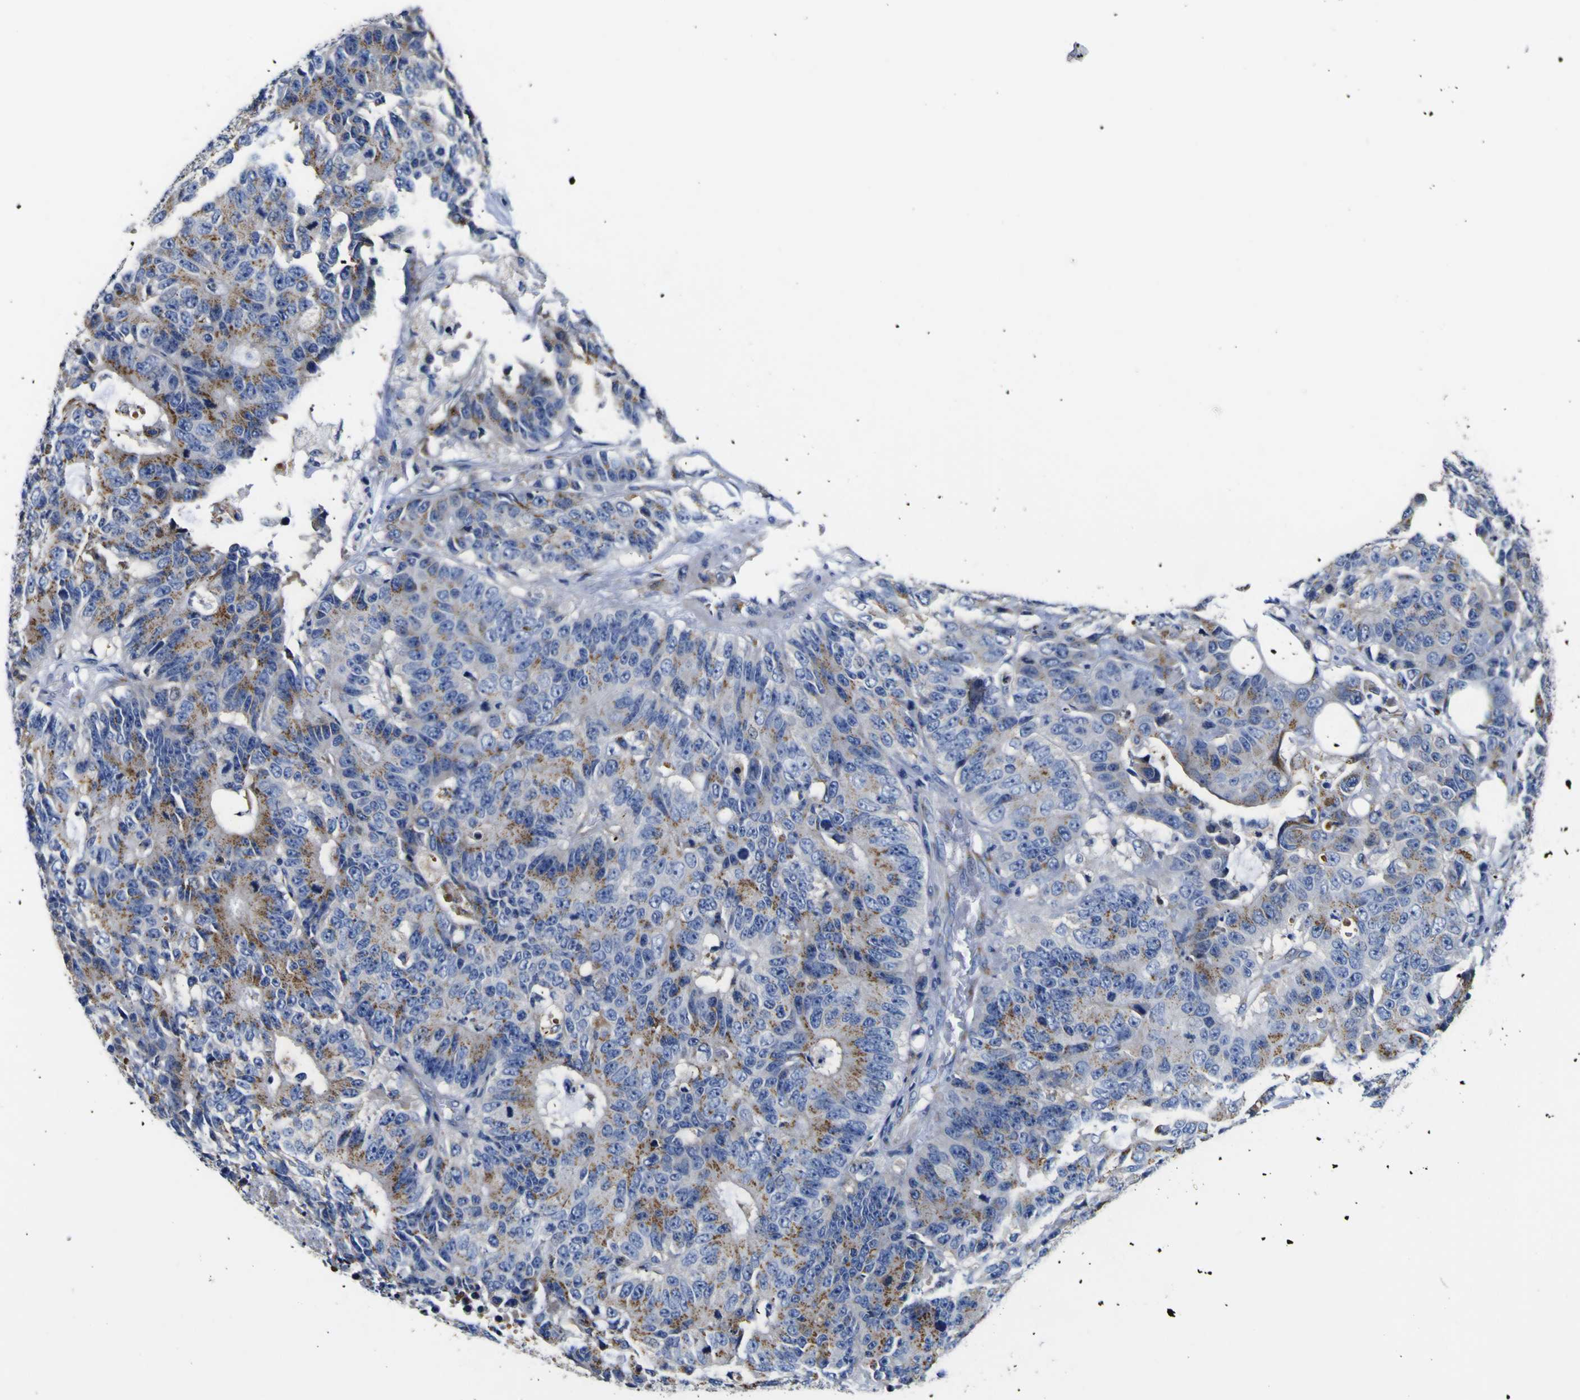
{"staining": {"intensity": "moderate", "quantity": ">75%", "location": "cytoplasmic/membranous"}, "tissue": "colorectal cancer", "cell_type": "Tumor cells", "image_type": "cancer", "snomed": [{"axis": "morphology", "description": "Adenocarcinoma, NOS"}, {"axis": "topography", "description": "Colon"}], "caption": "The immunohistochemical stain highlights moderate cytoplasmic/membranous expression in tumor cells of colorectal adenocarcinoma tissue.", "gene": "COA1", "patient": {"sex": "female", "age": 86}}